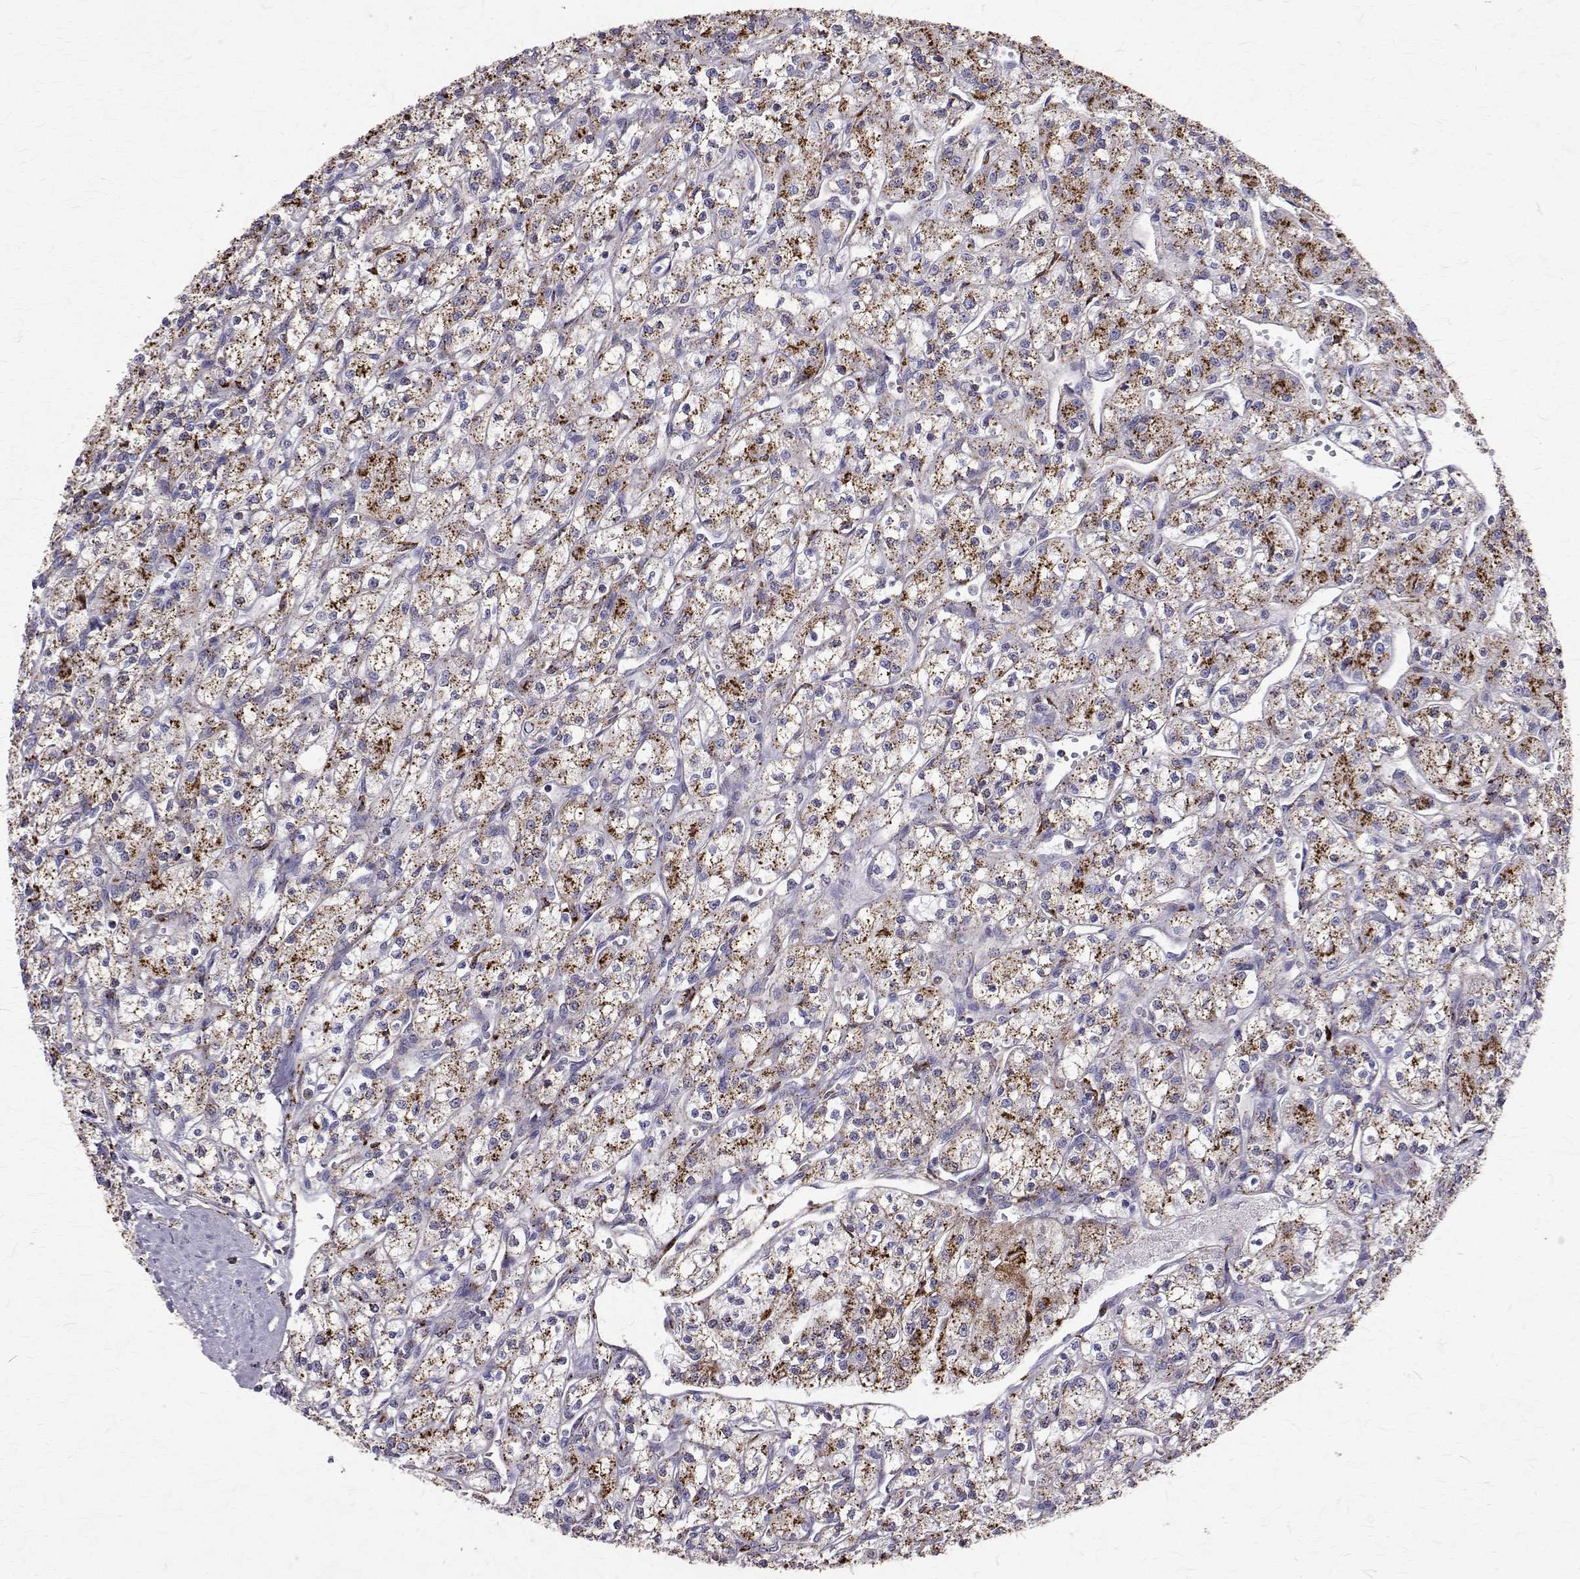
{"staining": {"intensity": "moderate", "quantity": "25%-75%", "location": "cytoplasmic/membranous"}, "tissue": "renal cancer", "cell_type": "Tumor cells", "image_type": "cancer", "snomed": [{"axis": "morphology", "description": "Adenocarcinoma, NOS"}, {"axis": "topography", "description": "Kidney"}], "caption": "Immunohistochemistry histopathology image of neoplastic tissue: renal cancer (adenocarcinoma) stained using immunohistochemistry (IHC) reveals medium levels of moderate protein expression localized specifically in the cytoplasmic/membranous of tumor cells, appearing as a cytoplasmic/membranous brown color.", "gene": "TPP1", "patient": {"sex": "female", "age": 70}}